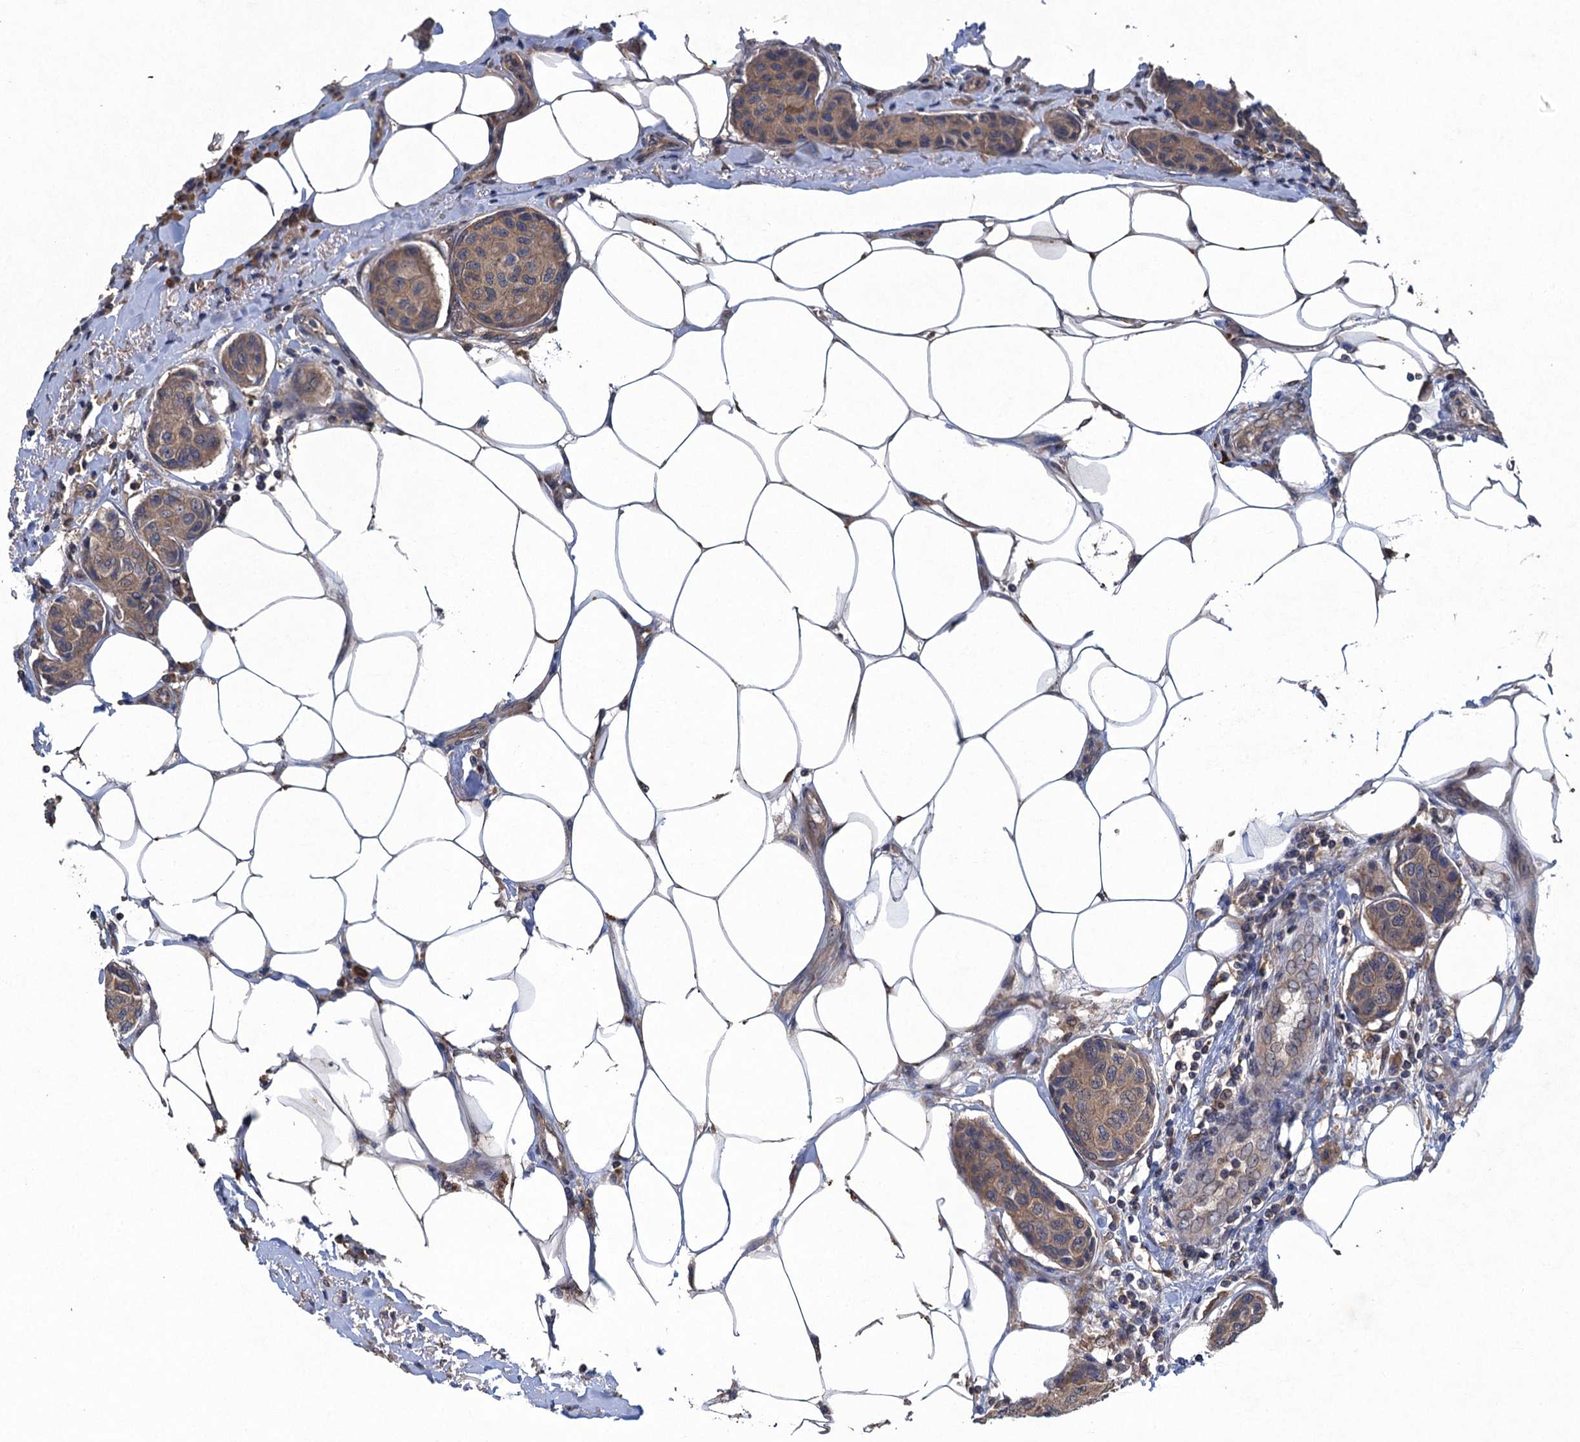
{"staining": {"intensity": "weak", "quantity": ">75%", "location": "cytoplasmic/membranous"}, "tissue": "breast cancer", "cell_type": "Tumor cells", "image_type": "cancer", "snomed": [{"axis": "morphology", "description": "Duct carcinoma"}, {"axis": "topography", "description": "Breast"}], "caption": "This image reveals immunohistochemistry (IHC) staining of invasive ductal carcinoma (breast), with low weak cytoplasmic/membranous positivity in about >75% of tumor cells.", "gene": "CNTN5", "patient": {"sex": "female", "age": 80}}